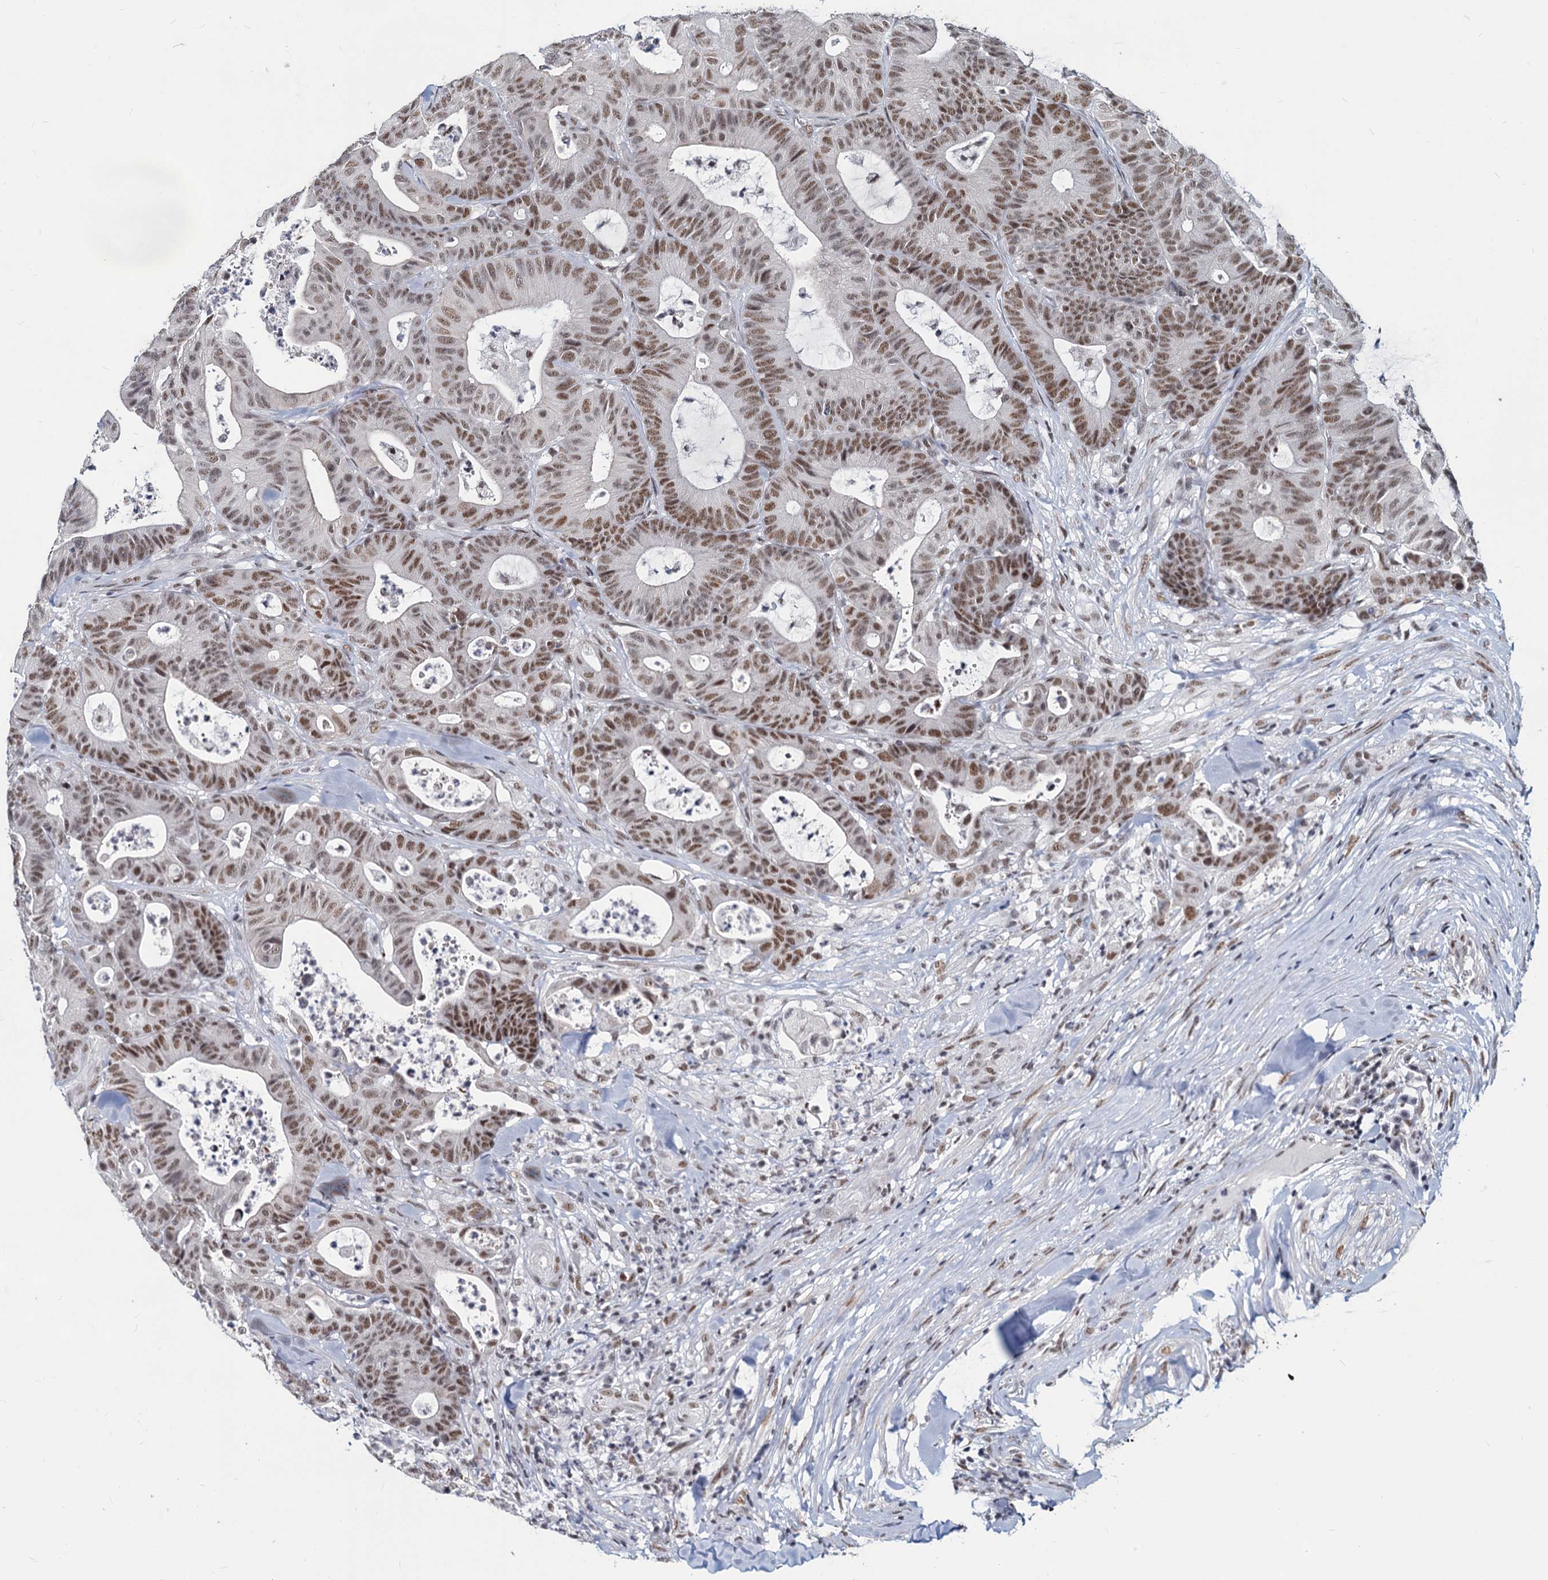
{"staining": {"intensity": "moderate", "quantity": ">75%", "location": "nuclear"}, "tissue": "colorectal cancer", "cell_type": "Tumor cells", "image_type": "cancer", "snomed": [{"axis": "morphology", "description": "Adenocarcinoma, NOS"}, {"axis": "topography", "description": "Colon"}], "caption": "About >75% of tumor cells in colorectal cancer (adenocarcinoma) demonstrate moderate nuclear protein expression as visualized by brown immunohistochemical staining.", "gene": "METTL14", "patient": {"sex": "female", "age": 84}}